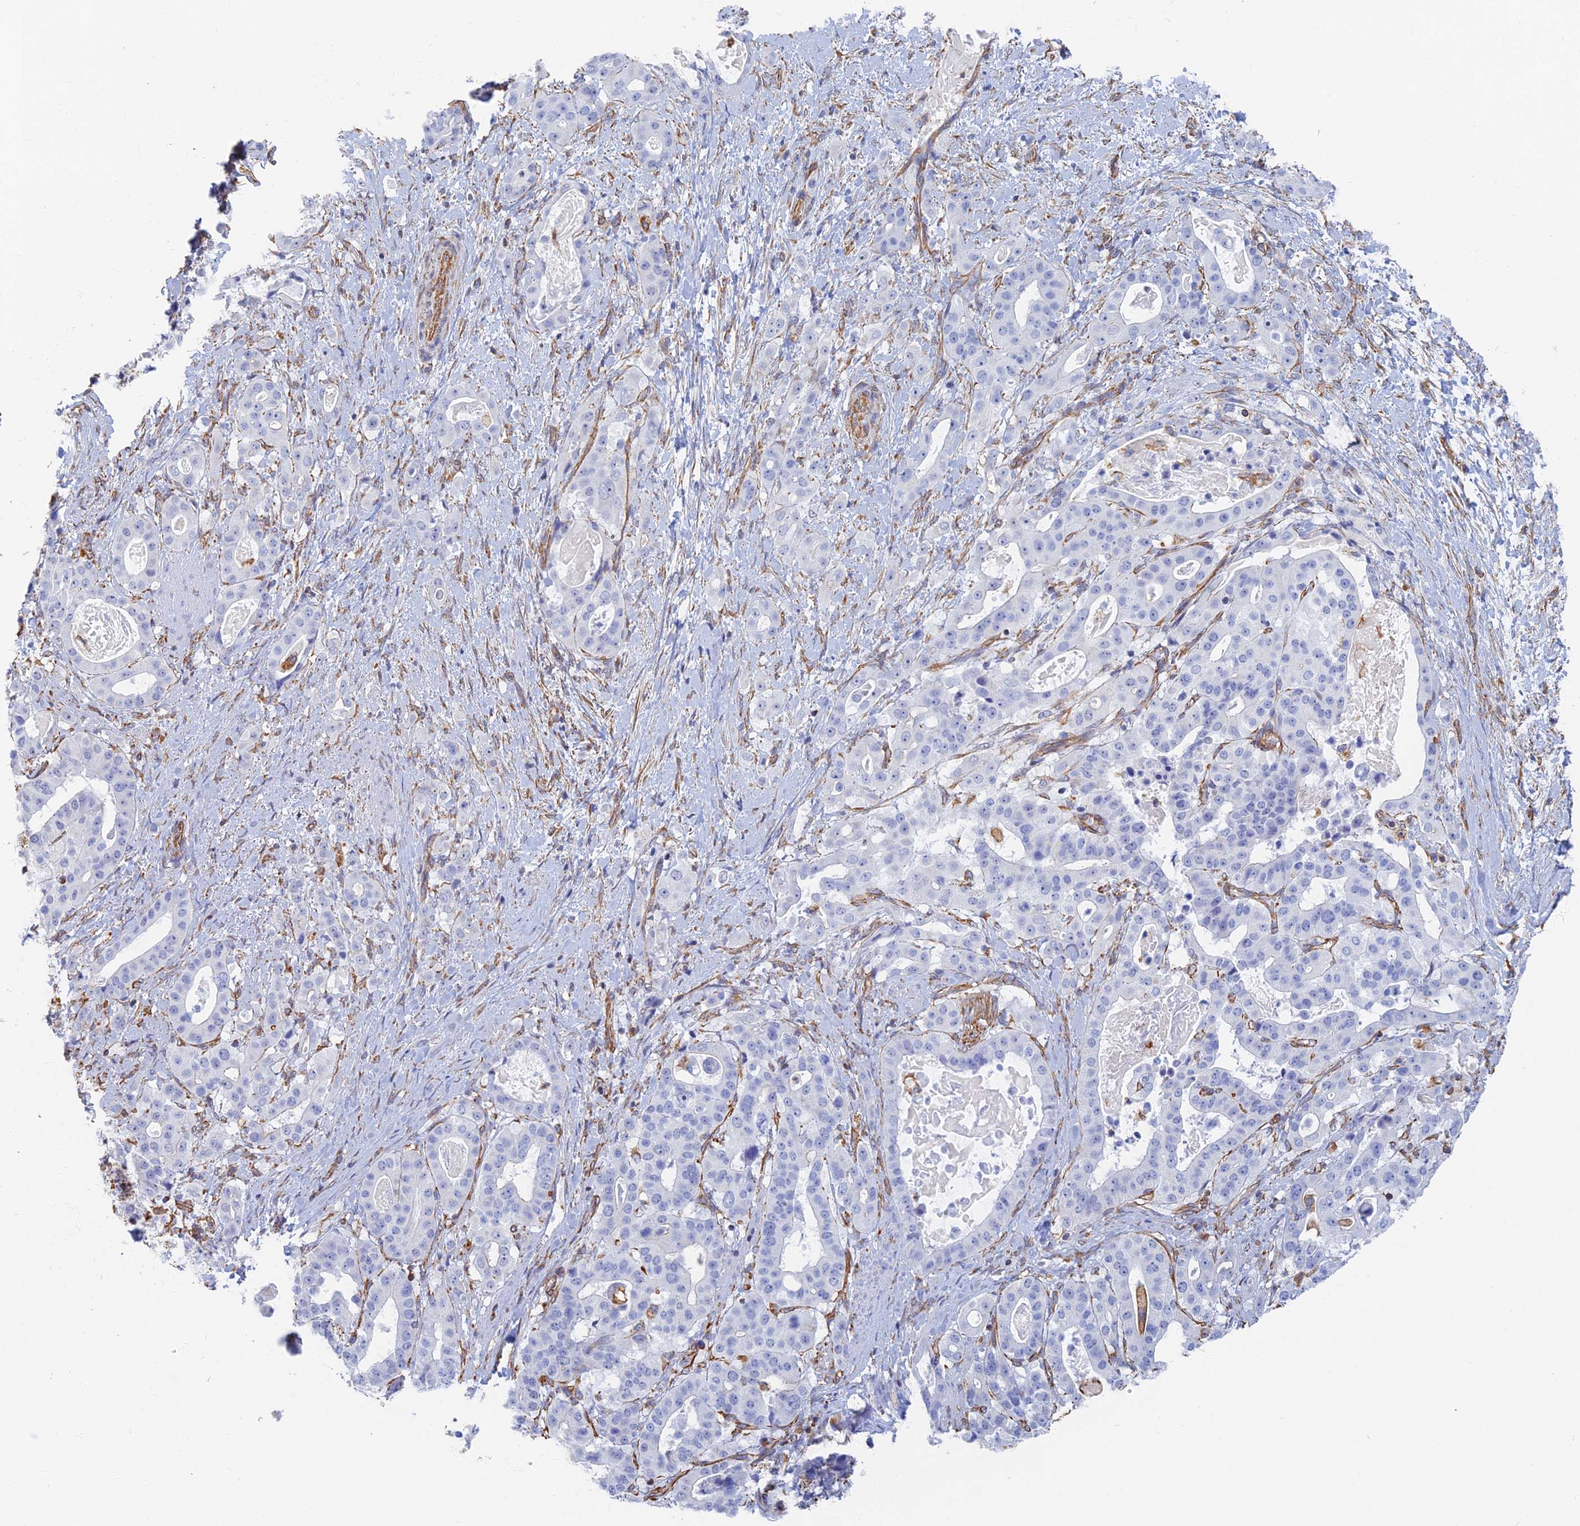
{"staining": {"intensity": "negative", "quantity": "none", "location": "none"}, "tissue": "stomach cancer", "cell_type": "Tumor cells", "image_type": "cancer", "snomed": [{"axis": "morphology", "description": "Adenocarcinoma, NOS"}, {"axis": "topography", "description": "Stomach"}], "caption": "High magnification brightfield microscopy of stomach cancer stained with DAB (brown) and counterstained with hematoxylin (blue): tumor cells show no significant staining.", "gene": "RMC1", "patient": {"sex": "male", "age": 48}}